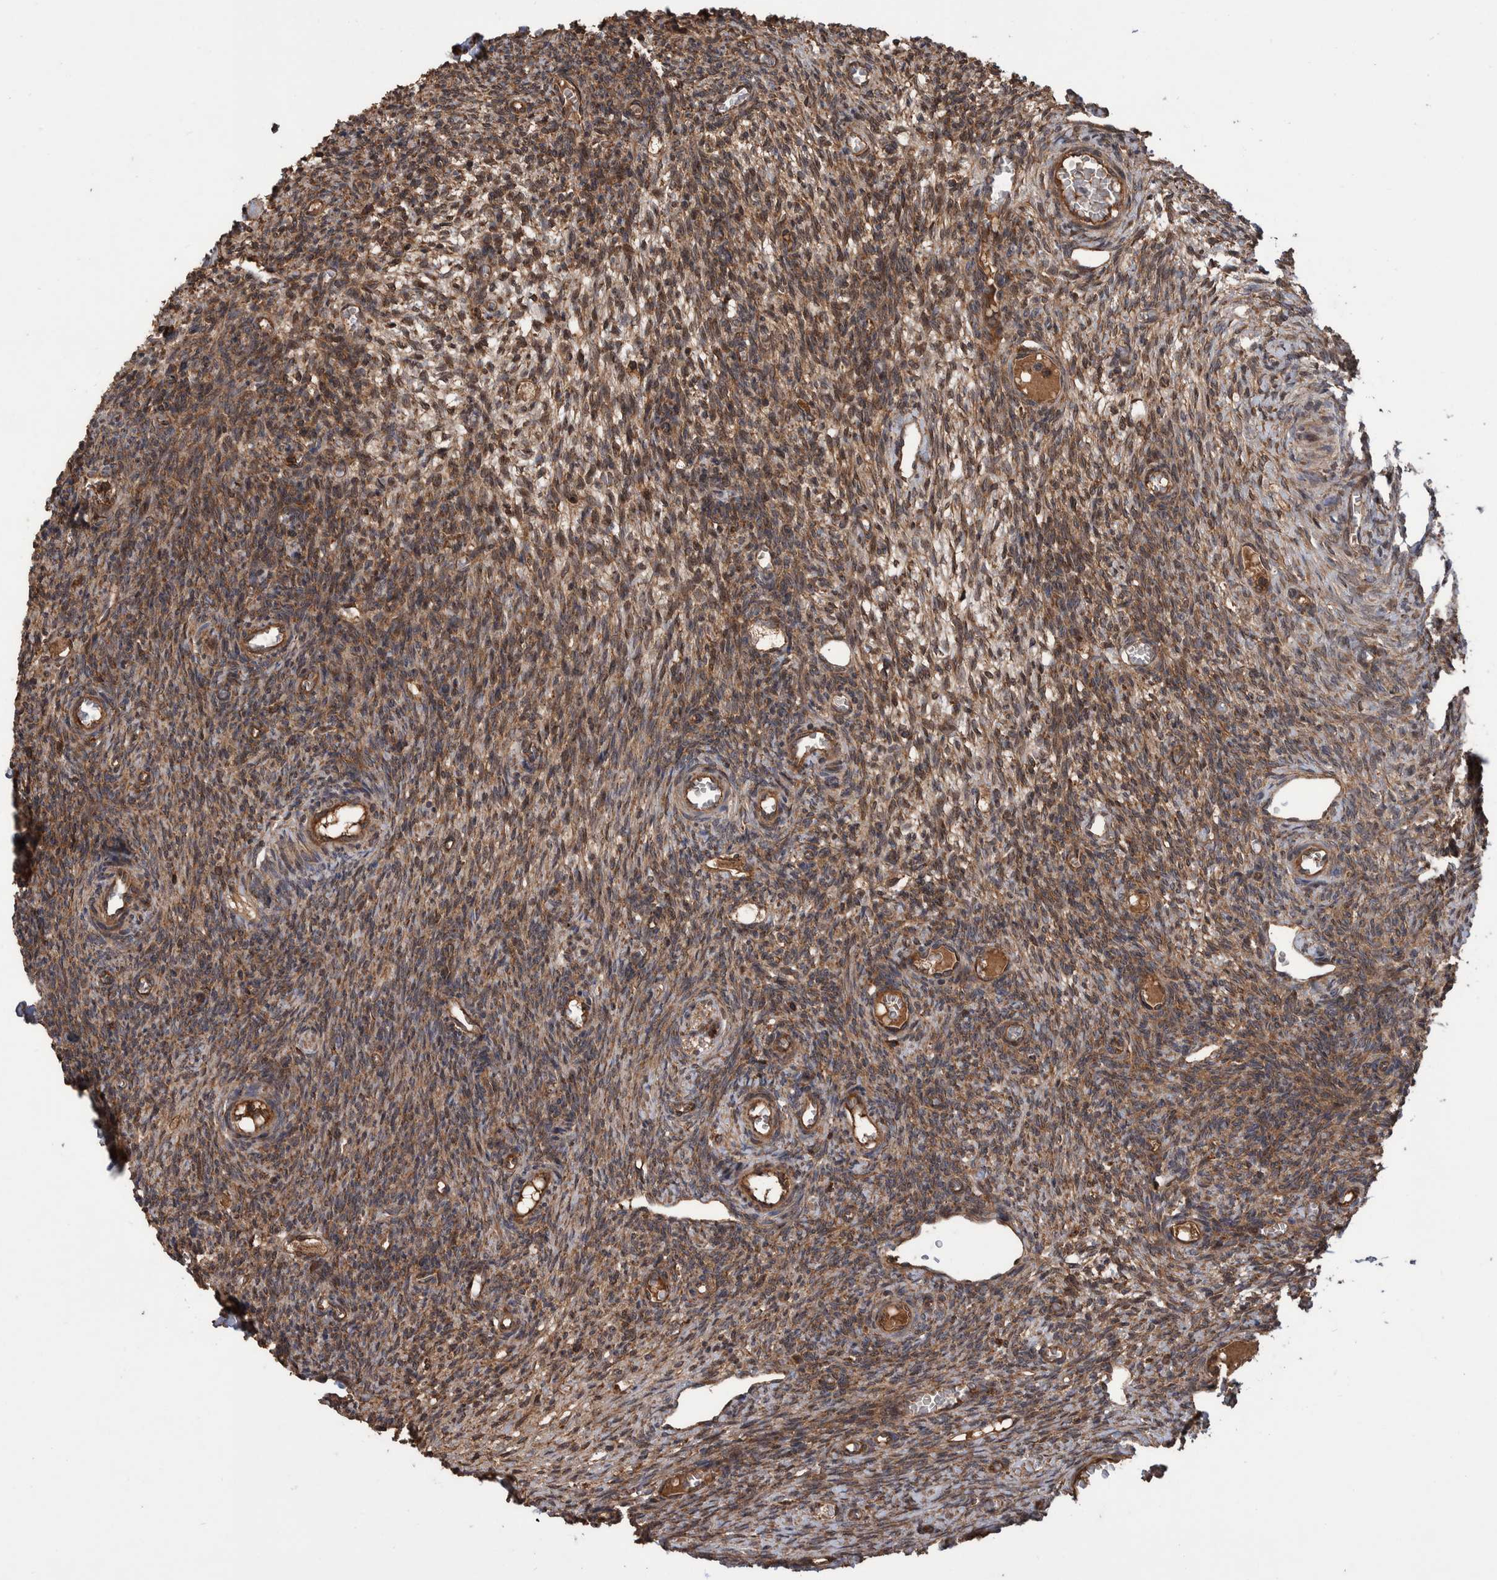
{"staining": {"intensity": "moderate", "quantity": ">75%", "location": "cytoplasmic/membranous"}, "tissue": "ovary", "cell_type": "Ovarian stroma cells", "image_type": "normal", "snomed": [{"axis": "morphology", "description": "Normal tissue, NOS"}, {"axis": "topography", "description": "Ovary"}], "caption": "Ovarian stroma cells show medium levels of moderate cytoplasmic/membranous staining in about >75% of cells in benign human ovary. Nuclei are stained in blue.", "gene": "VBP1", "patient": {"sex": "female", "age": 27}}